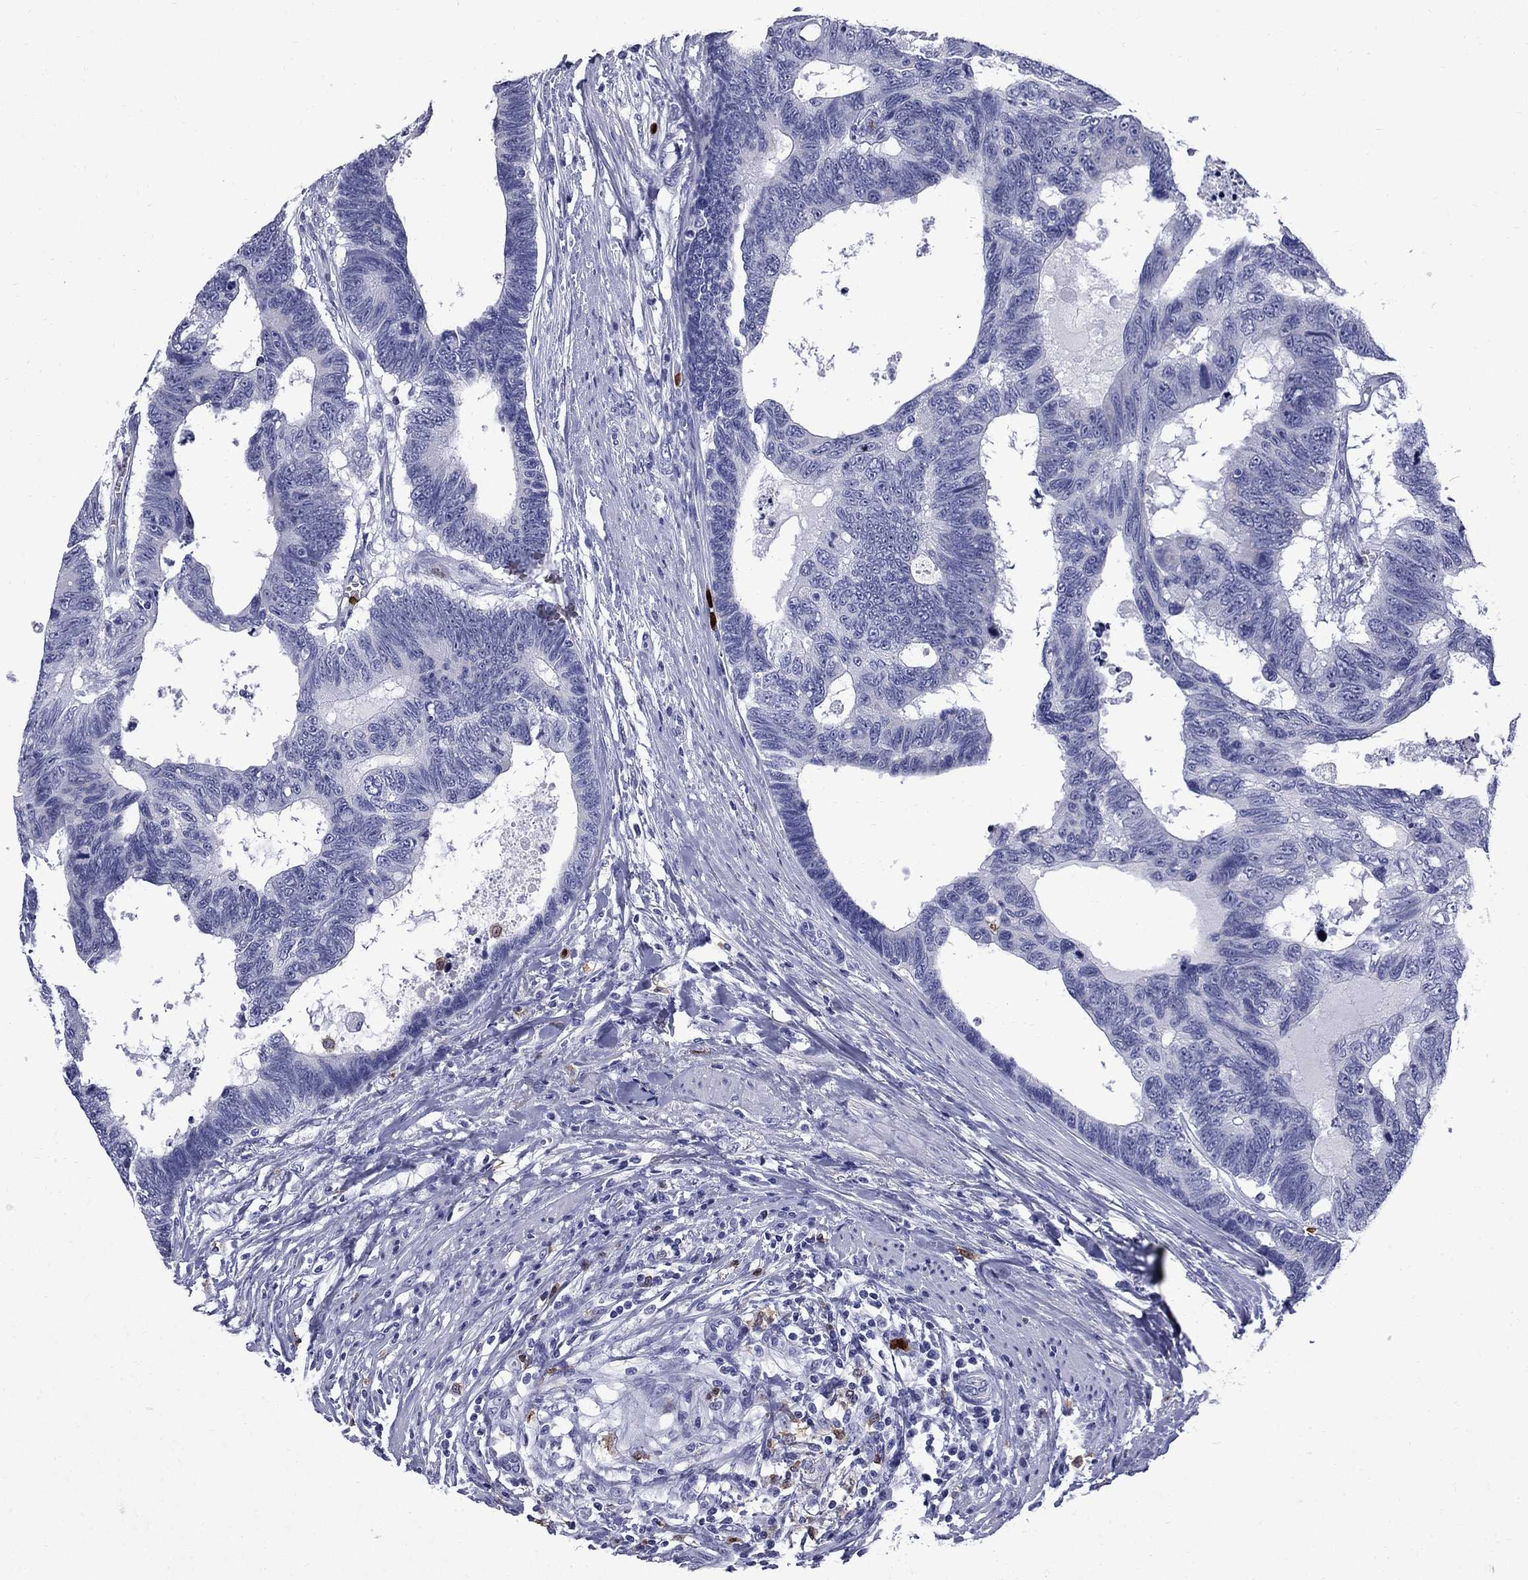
{"staining": {"intensity": "negative", "quantity": "none", "location": "none"}, "tissue": "colorectal cancer", "cell_type": "Tumor cells", "image_type": "cancer", "snomed": [{"axis": "morphology", "description": "Adenocarcinoma, NOS"}, {"axis": "topography", "description": "Colon"}], "caption": "There is no significant positivity in tumor cells of adenocarcinoma (colorectal).", "gene": "TRIM29", "patient": {"sex": "female", "age": 77}}